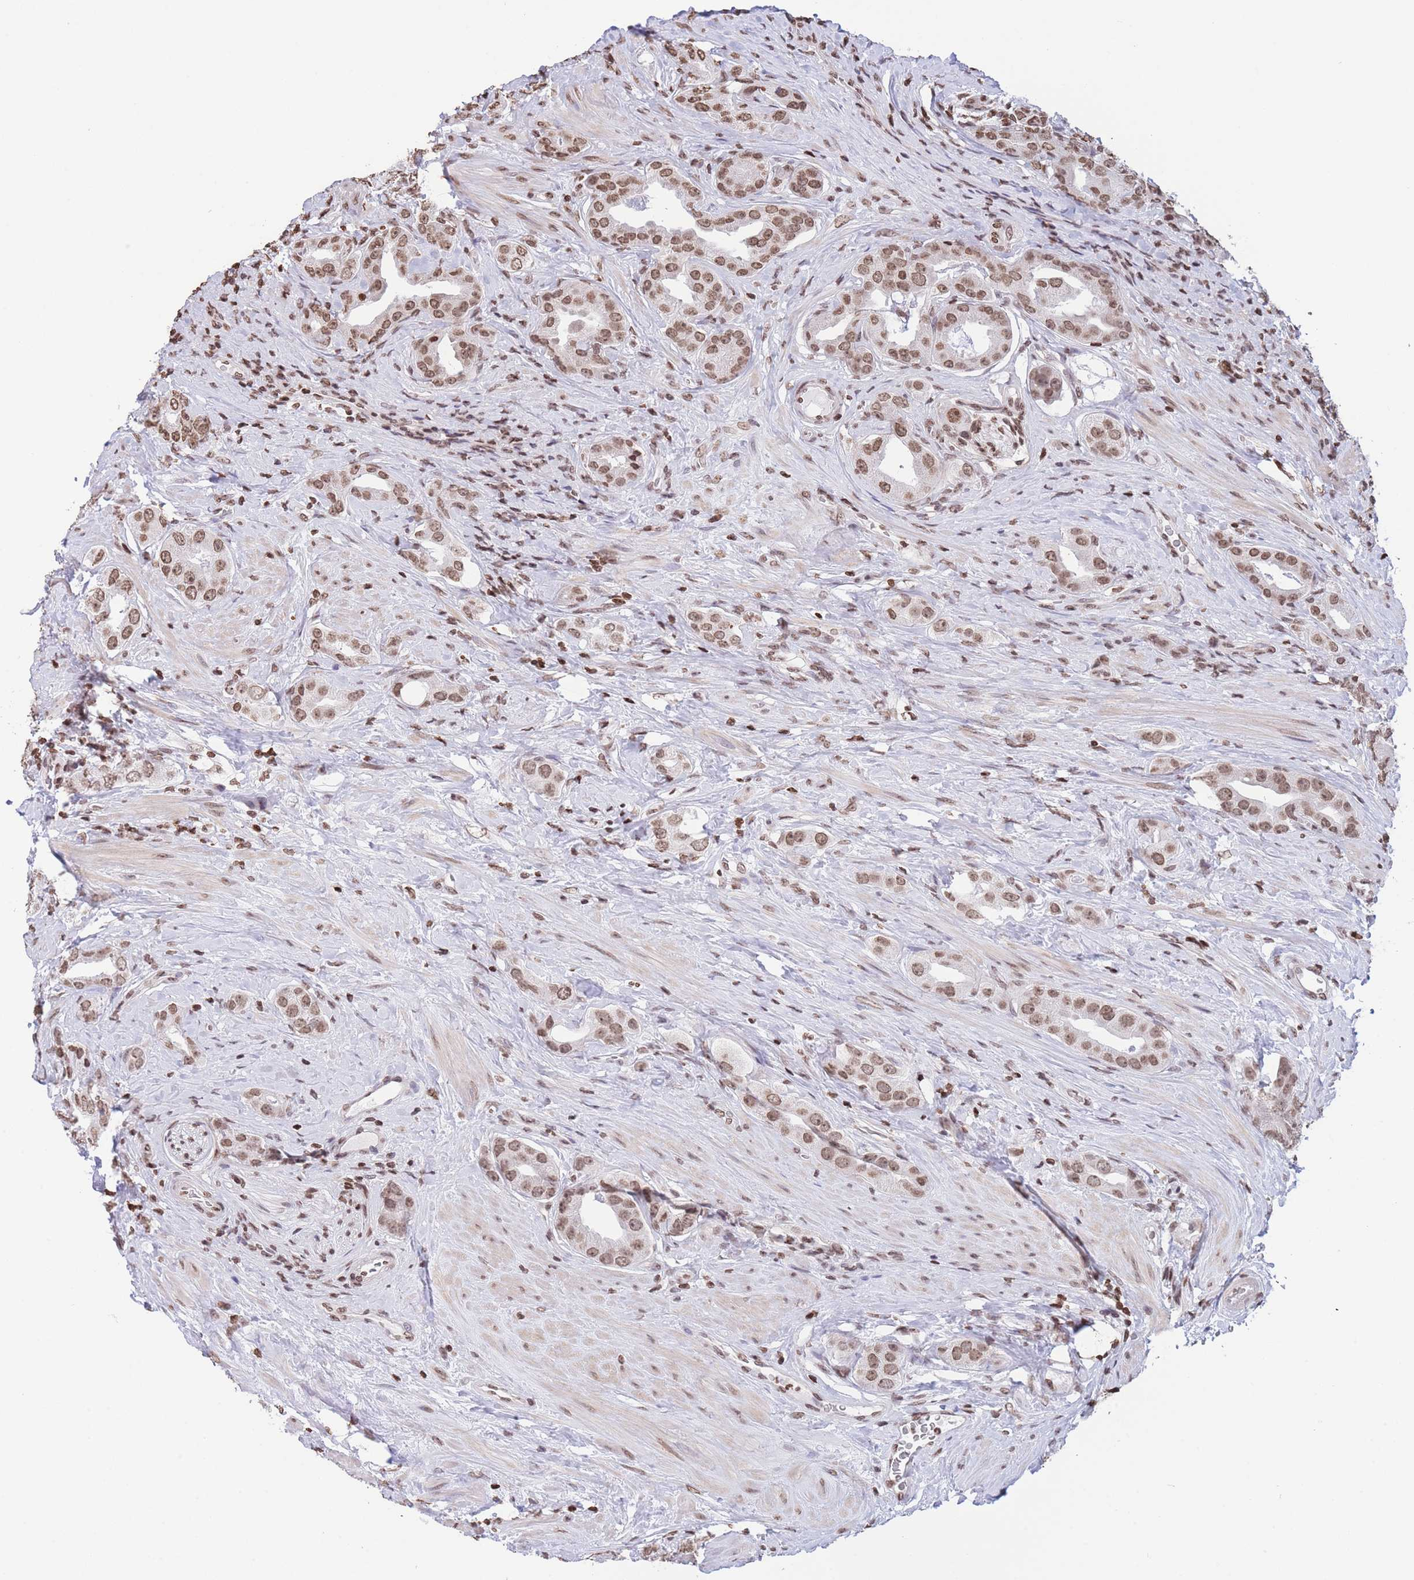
{"staining": {"intensity": "moderate", "quantity": ">75%", "location": "nuclear"}, "tissue": "prostate cancer", "cell_type": "Tumor cells", "image_type": "cancer", "snomed": [{"axis": "morphology", "description": "Adenocarcinoma, High grade"}, {"axis": "topography", "description": "Prostate"}], "caption": "Immunohistochemistry photomicrograph of neoplastic tissue: prostate adenocarcinoma (high-grade) stained using immunohistochemistry (IHC) displays medium levels of moderate protein expression localized specifically in the nuclear of tumor cells, appearing as a nuclear brown color.", "gene": "H2BC11", "patient": {"sex": "male", "age": 63}}